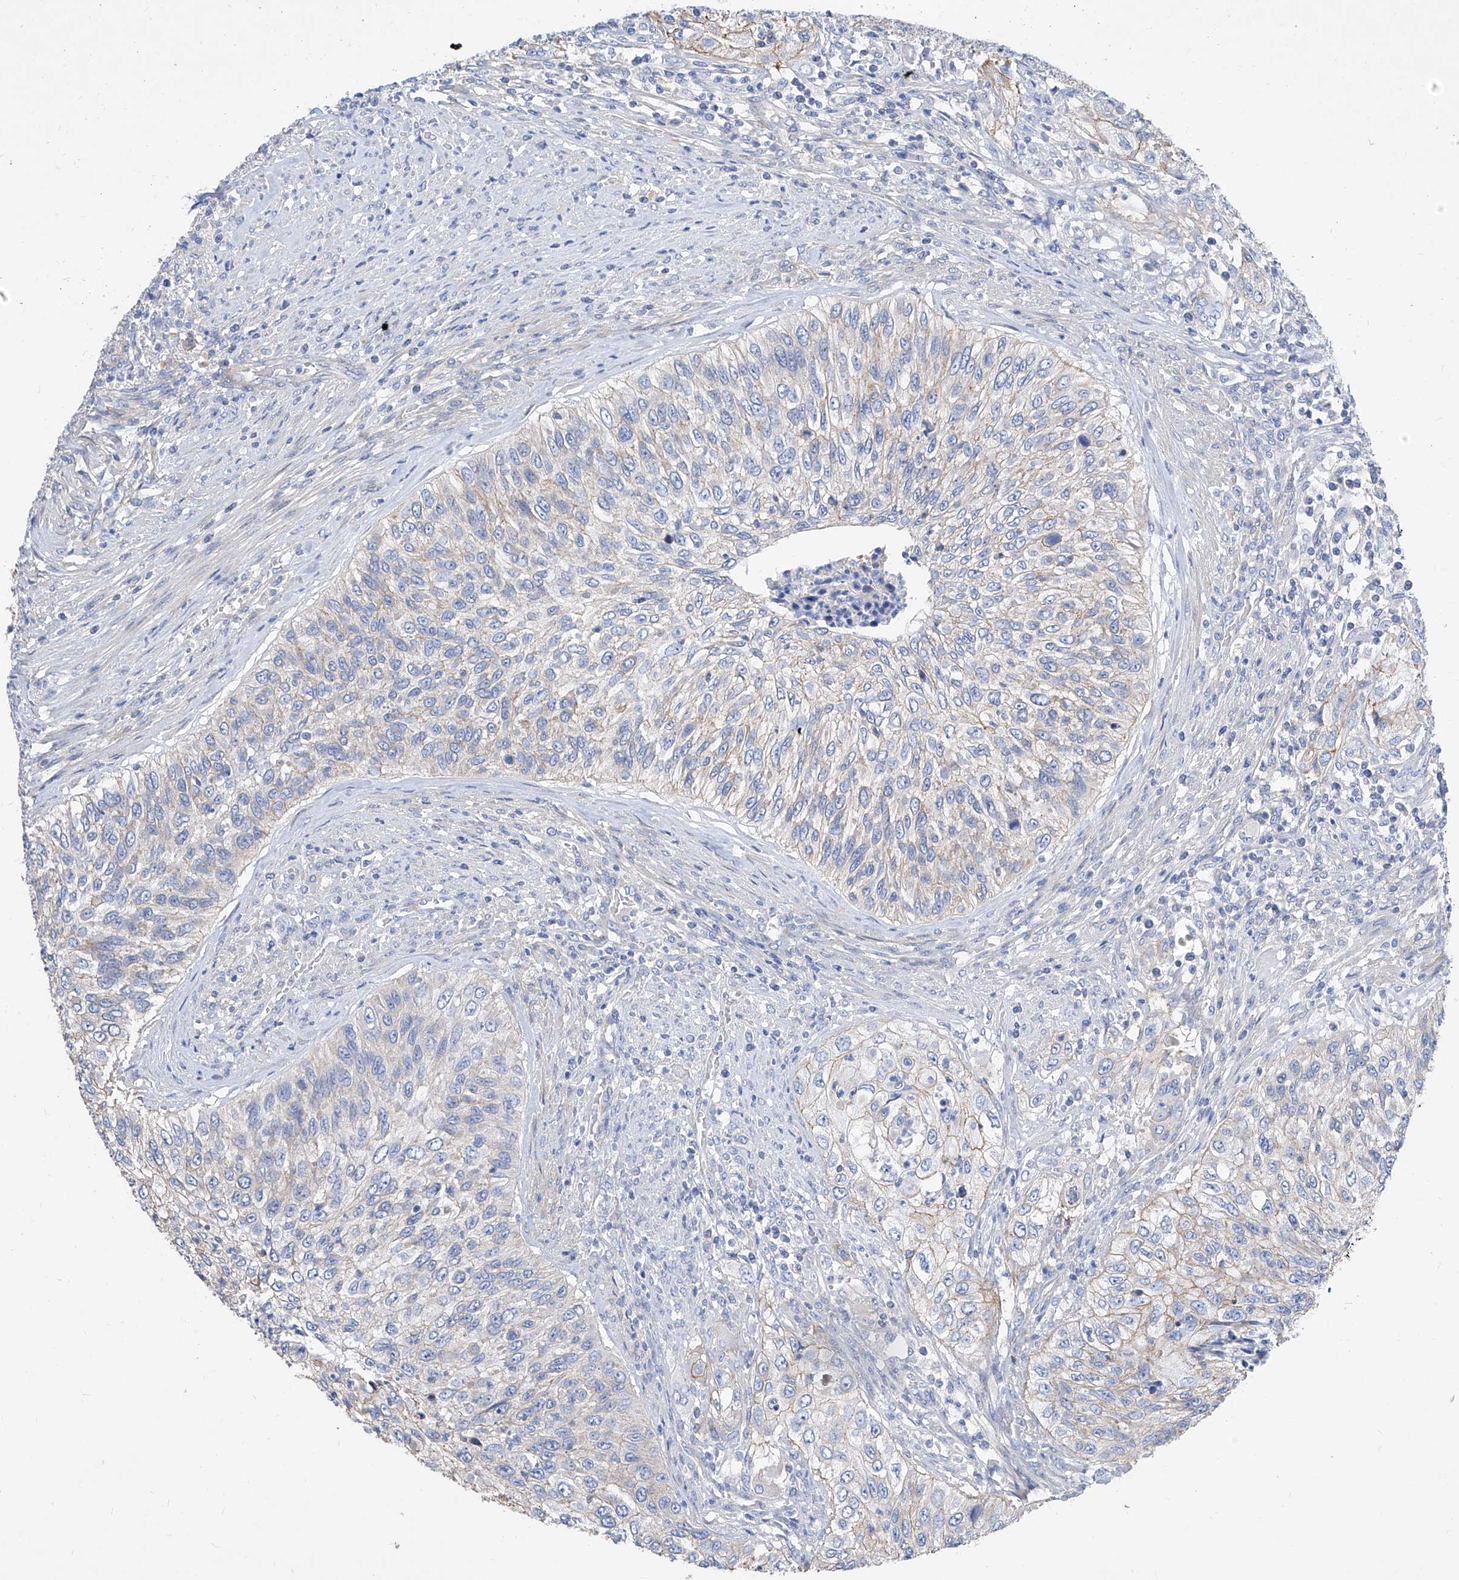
{"staining": {"intensity": "weak", "quantity": "<25%", "location": "cytoplasmic/membranous"}, "tissue": "urothelial cancer", "cell_type": "Tumor cells", "image_type": "cancer", "snomed": [{"axis": "morphology", "description": "Urothelial carcinoma, High grade"}, {"axis": "topography", "description": "Urinary bladder"}], "caption": "Human urothelial carcinoma (high-grade) stained for a protein using immunohistochemistry reveals no expression in tumor cells.", "gene": "SCGB2A1", "patient": {"sex": "female", "age": 60}}